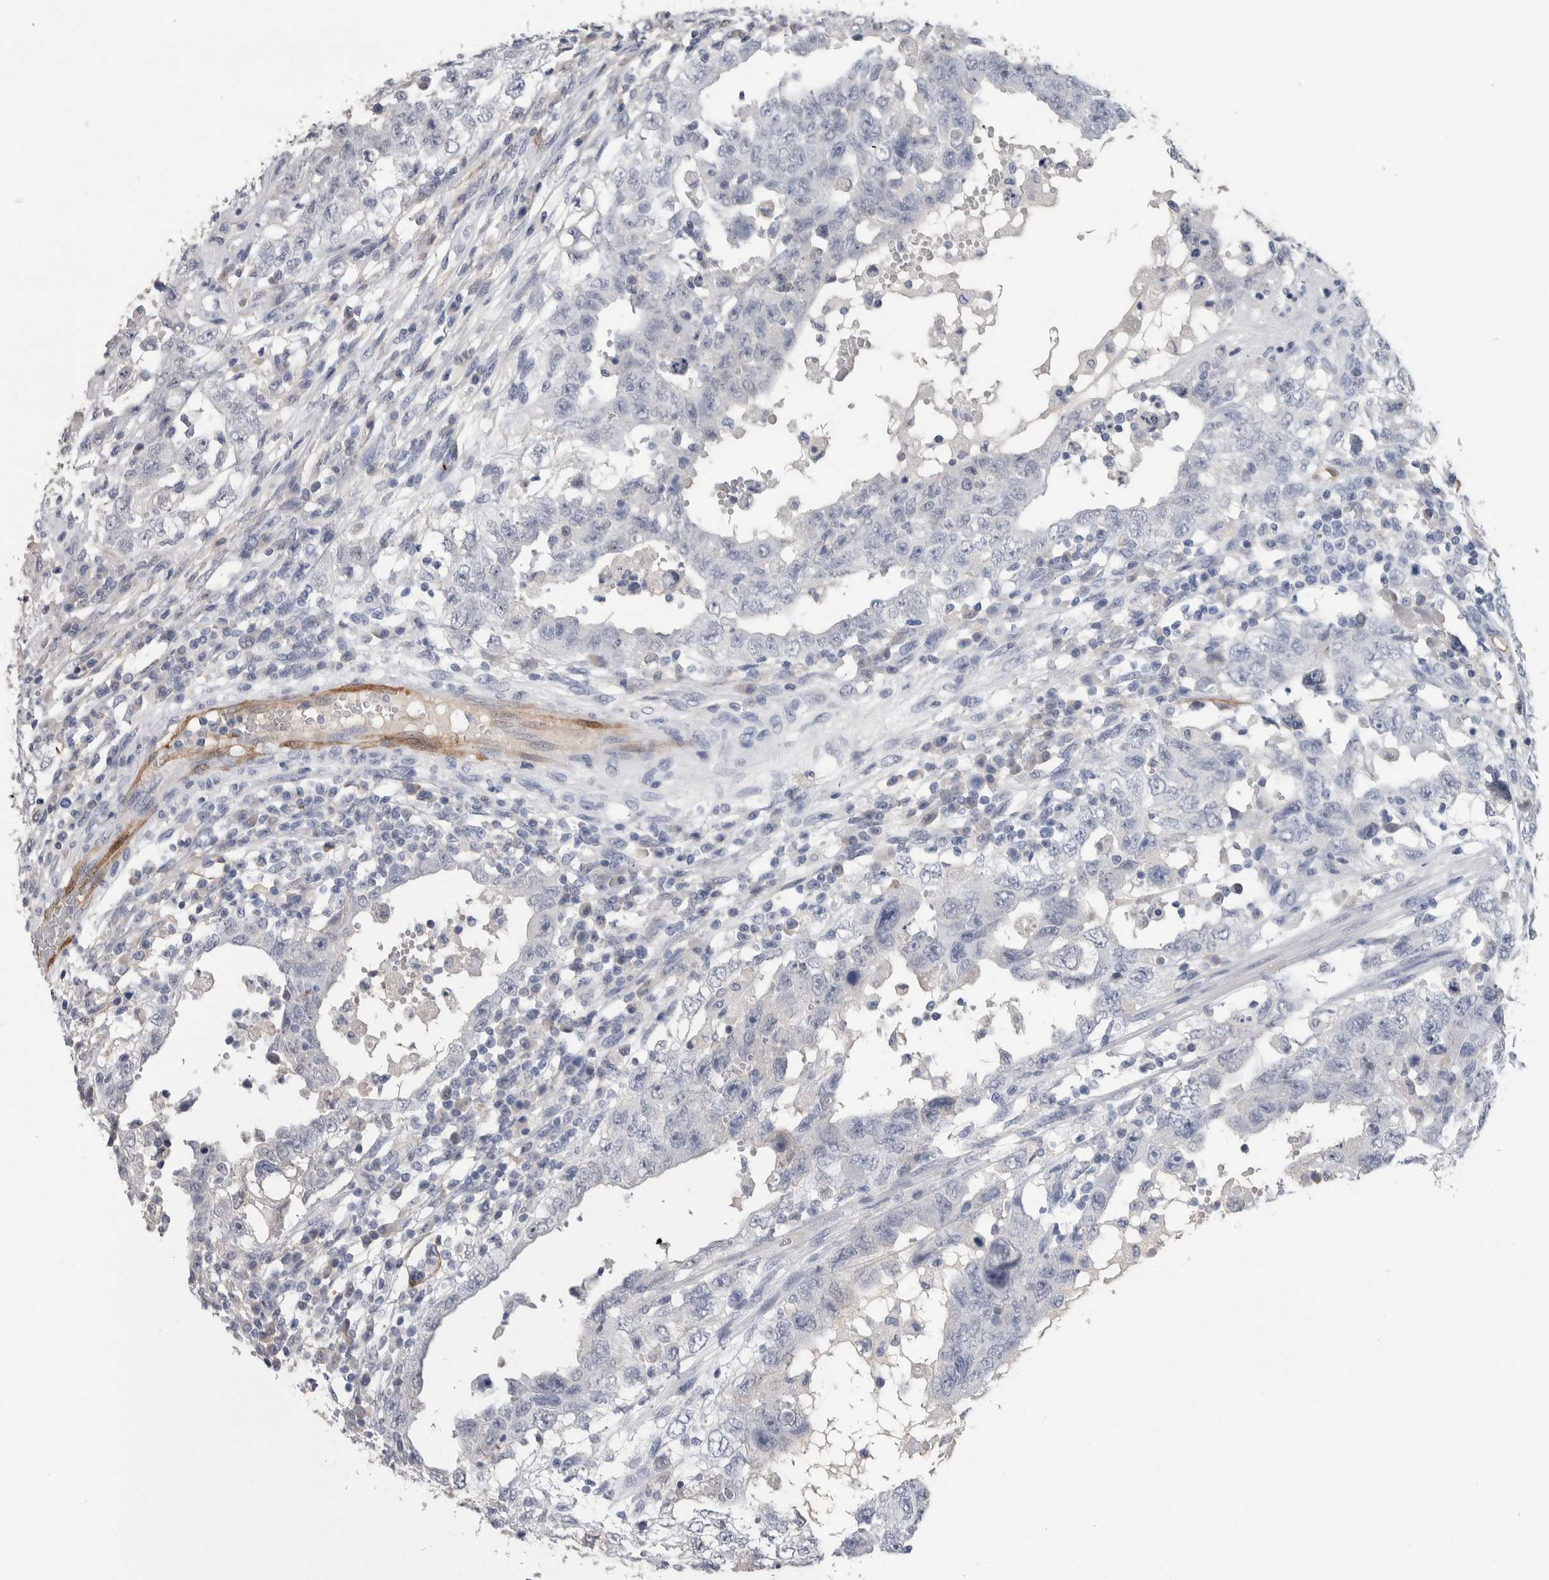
{"staining": {"intensity": "negative", "quantity": "none", "location": "none"}, "tissue": "testis cancer", "cell_type": "Tumor cells", "image_type": "cancer", "snomed": [{"axis": "morphology", "description": "Carcinoma, Embryonal, NOS"}, {"axis": "topography", "description": "Testis"}], "caption": "Immunohistochemical staining of human testis cancer shows no significant expression in tumor cells.", "gene": "FABP4", "patient": {"sex": "male", "age": 26}}